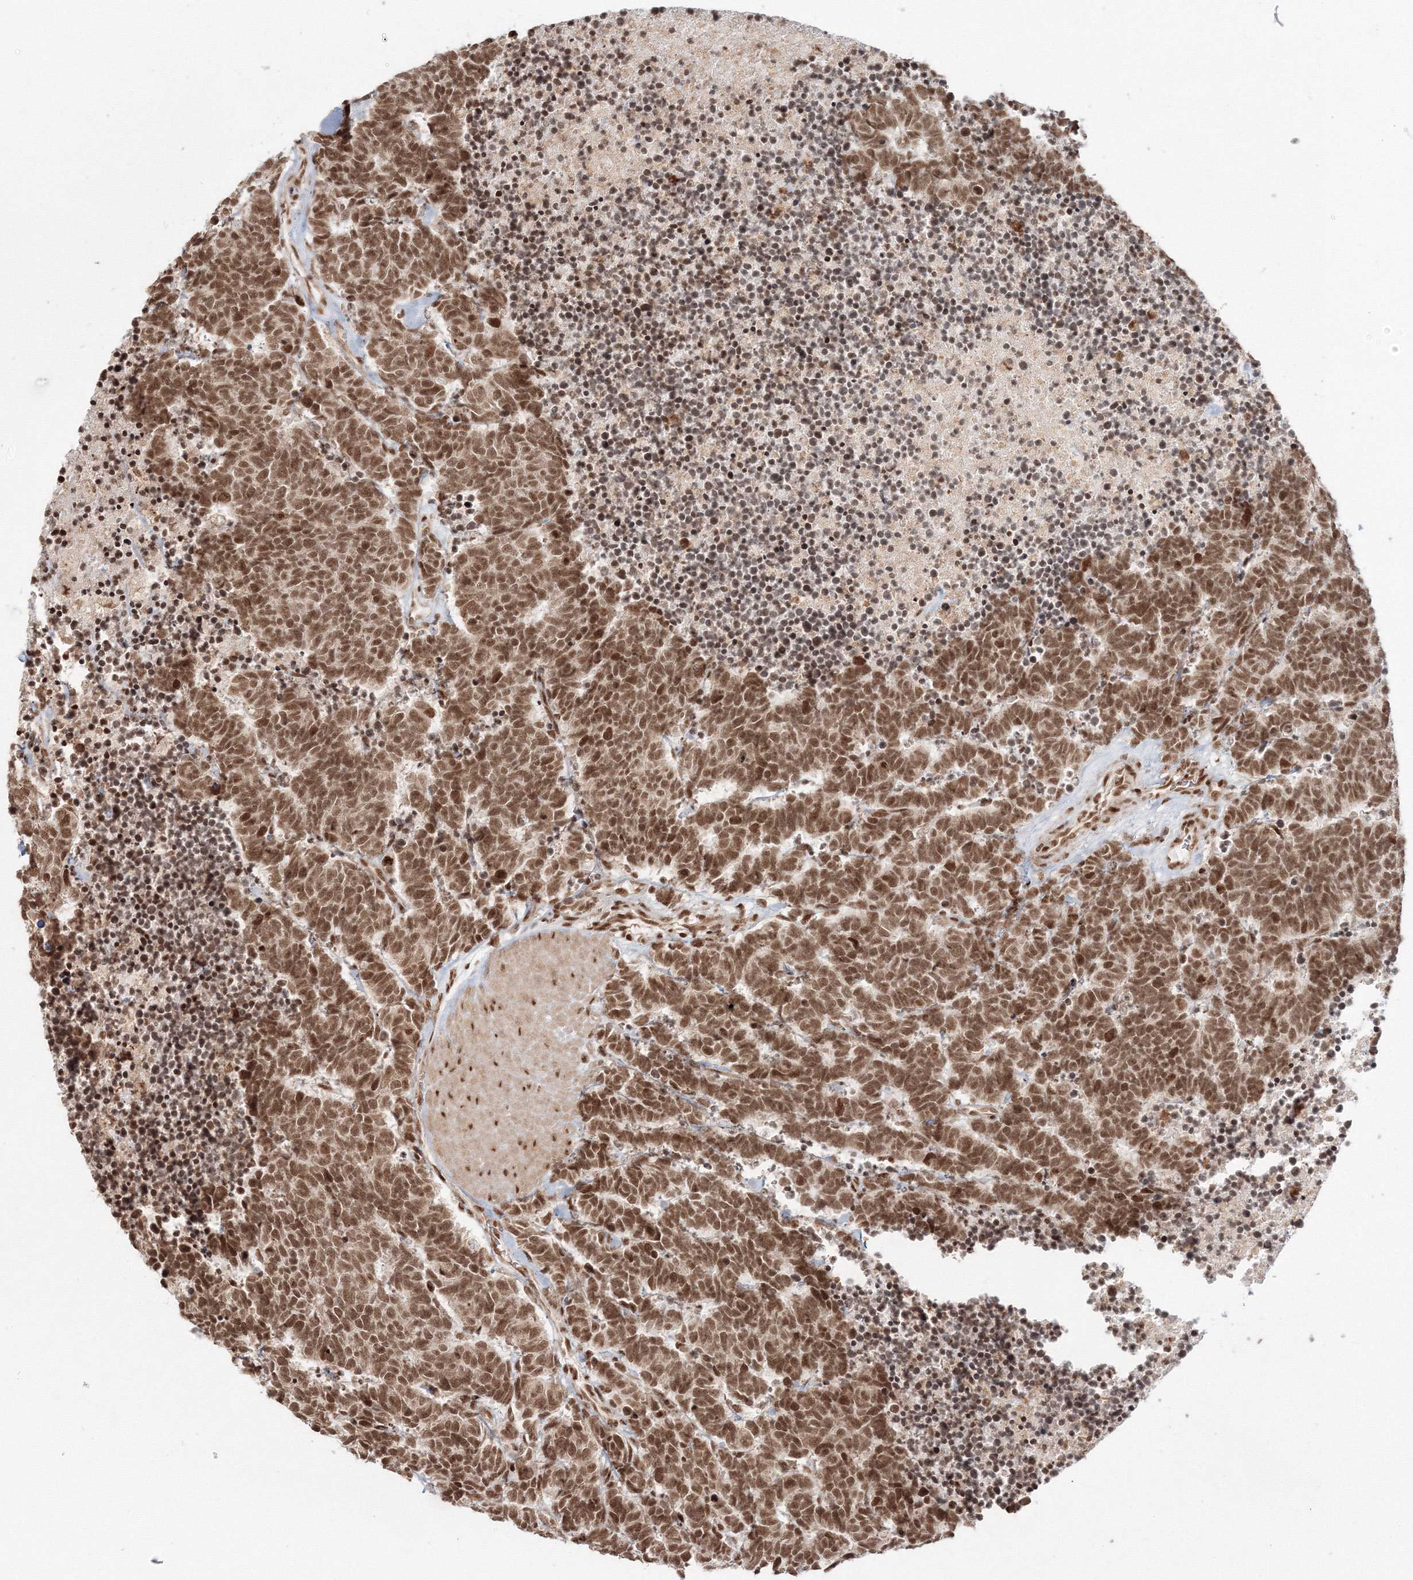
{"staining": {"intensity": "moderate", "quantity": ">75%", "location": "nuclear"}, "tissue": "carcinoid", "cell_type": "Tumor cells", "image_type": "cancer", "snomed": [{"axis": "morphology", "description": "Carcinoma, NOS"}, {"axis": "morphology", "description": "Carcinoid, malignant, NOS"}, {"axis": "topography", "description": "Urinary bladder"}], "caption": "Immunohistochemistry (IHC) image of carcinoma stained for a protein (brown), which displays medium levels of moderate nuclear positivity in approximately >75% of tumor cells.", "gene": "KIF20A", "patient": {"sex": "male", "age": 57}}